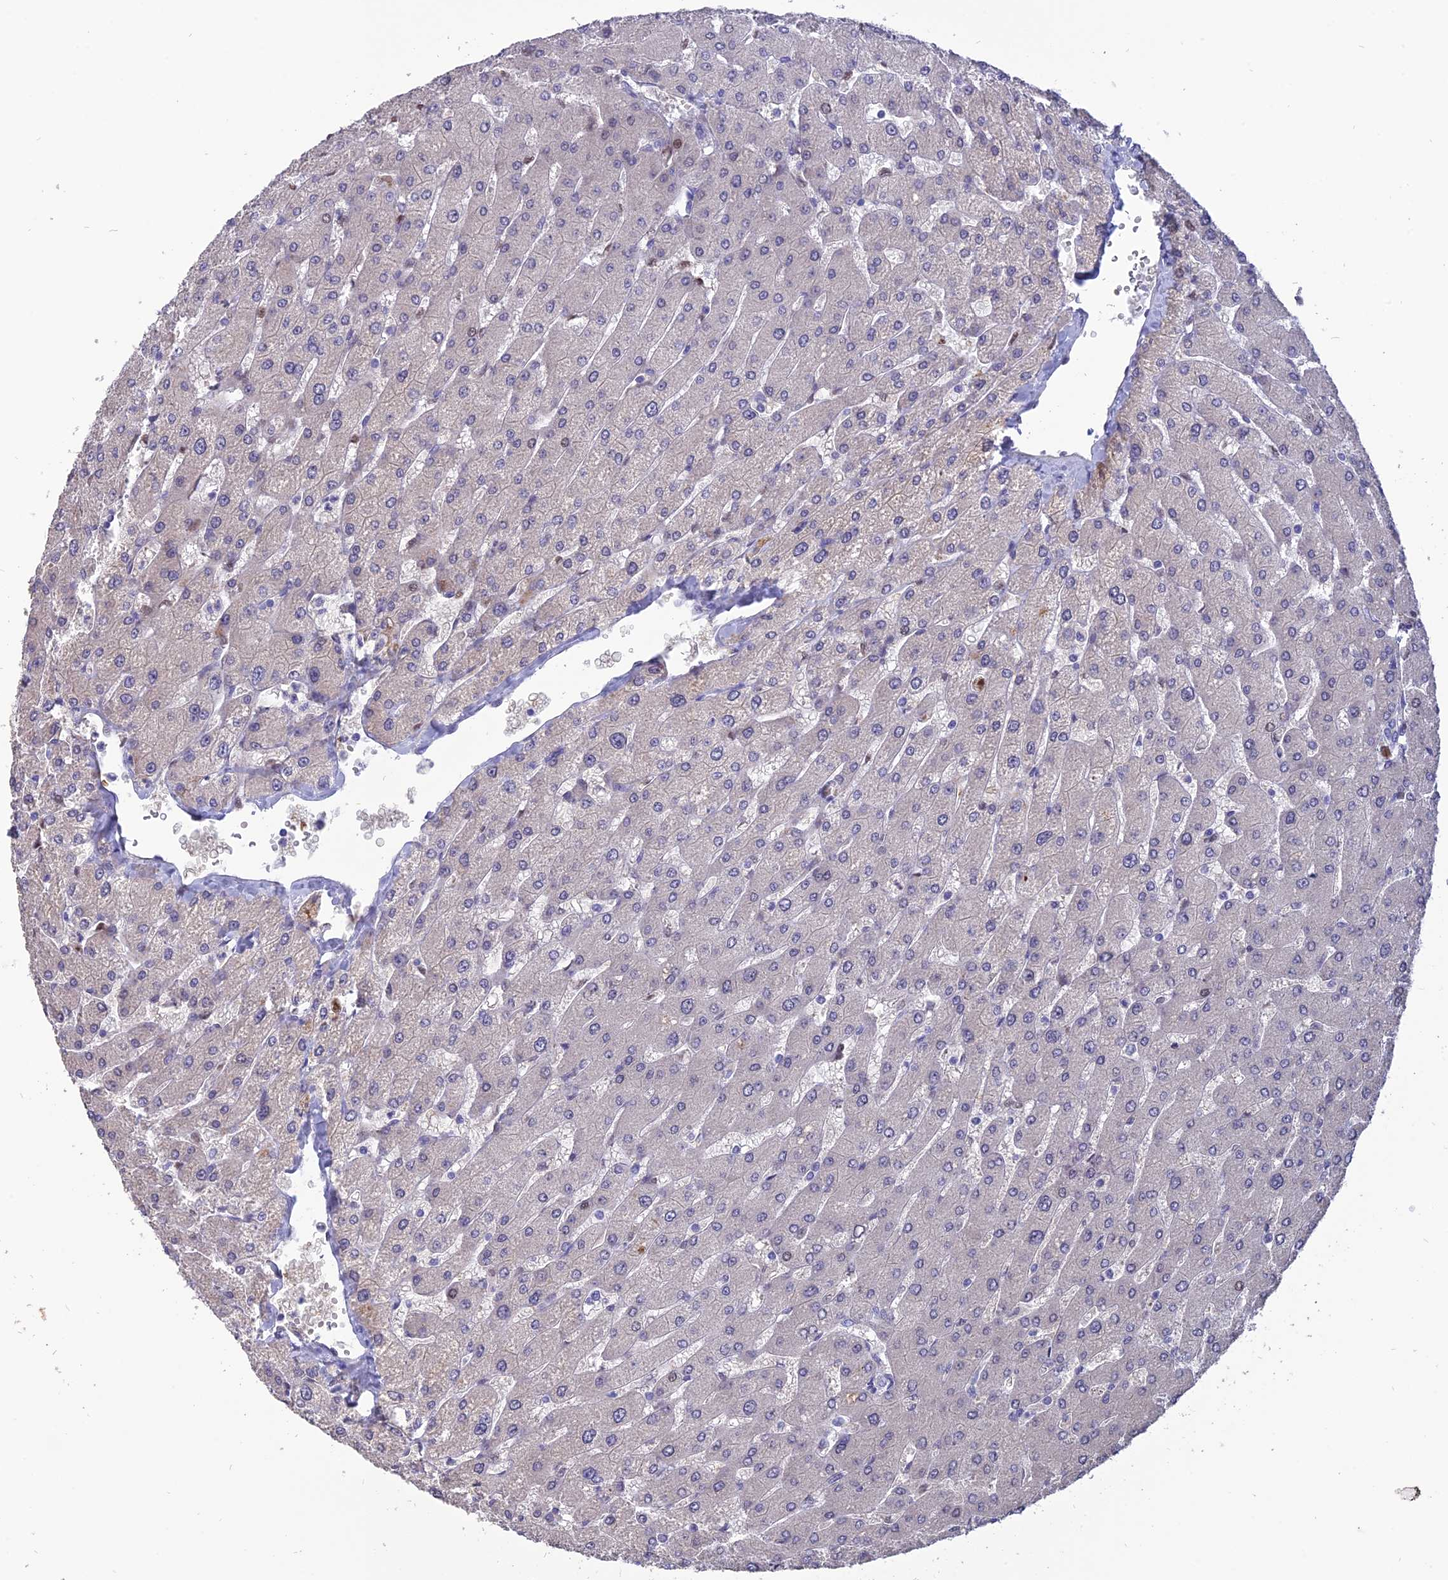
{"staining": {"intensity": "negative", "quantity": "none", "location": "none"}, "tissue": "liver", "cell_type": "Cholangiocytes", "image_type": "normal", "snomed": [{"axis": "morphology", "description": "Normal tissue, NOS"}, {"axis": "topography", "description": "Liver"}], "caption": "Benign liver was stained to show a protein in brown. There is no significant positivity in cholangiocytes. (Brightfield microscopy of DAB immunohistochemistry at high magnification).", "gene": "TMEM263", "patient": {"sex": "male", "age": 55}}